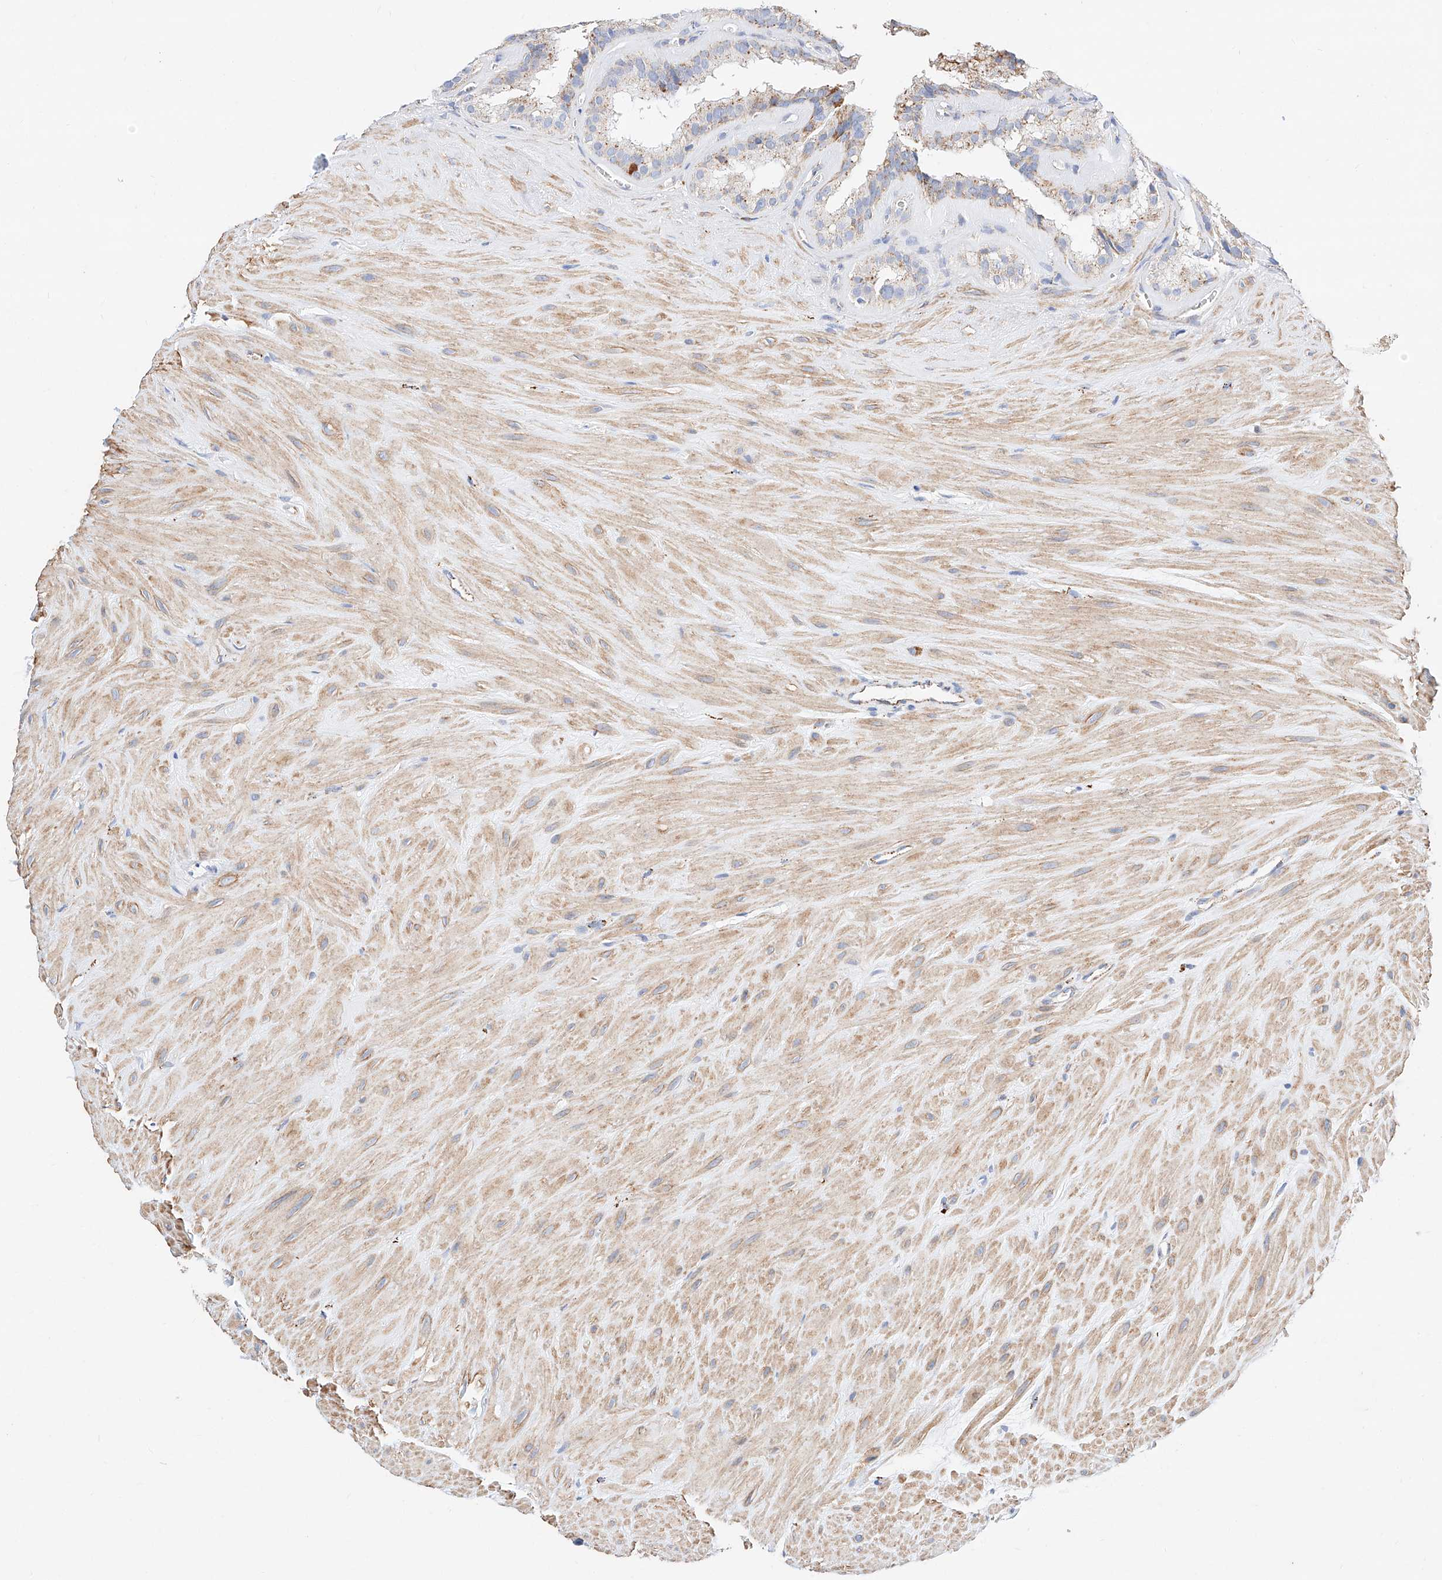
{"staining": {"intensity": "moderate", "quantity": "25%-75%", "location": "cytoplasmic/membranous"}, "tissue": "seminal vesicle", "cell_type": "Glandular cells", "image_type": "normal", "snomed": [{"axis": "morphology", "description": "Normal tissue, NOS"}, {"axis": "topography", "description": "Prostate"}, {"axis": "topography", "description": "Seminal veicle"}], "caption": "A brown stain labels moderate cytoplasmic/membranous expression of a protein in glandular cells of unremarkable human seminal vesicle. The protein is shown in brown color, while the nuclei are stained blue.", "gene": "C6orf62", "patient": {"sex": "male", "age": 59}}